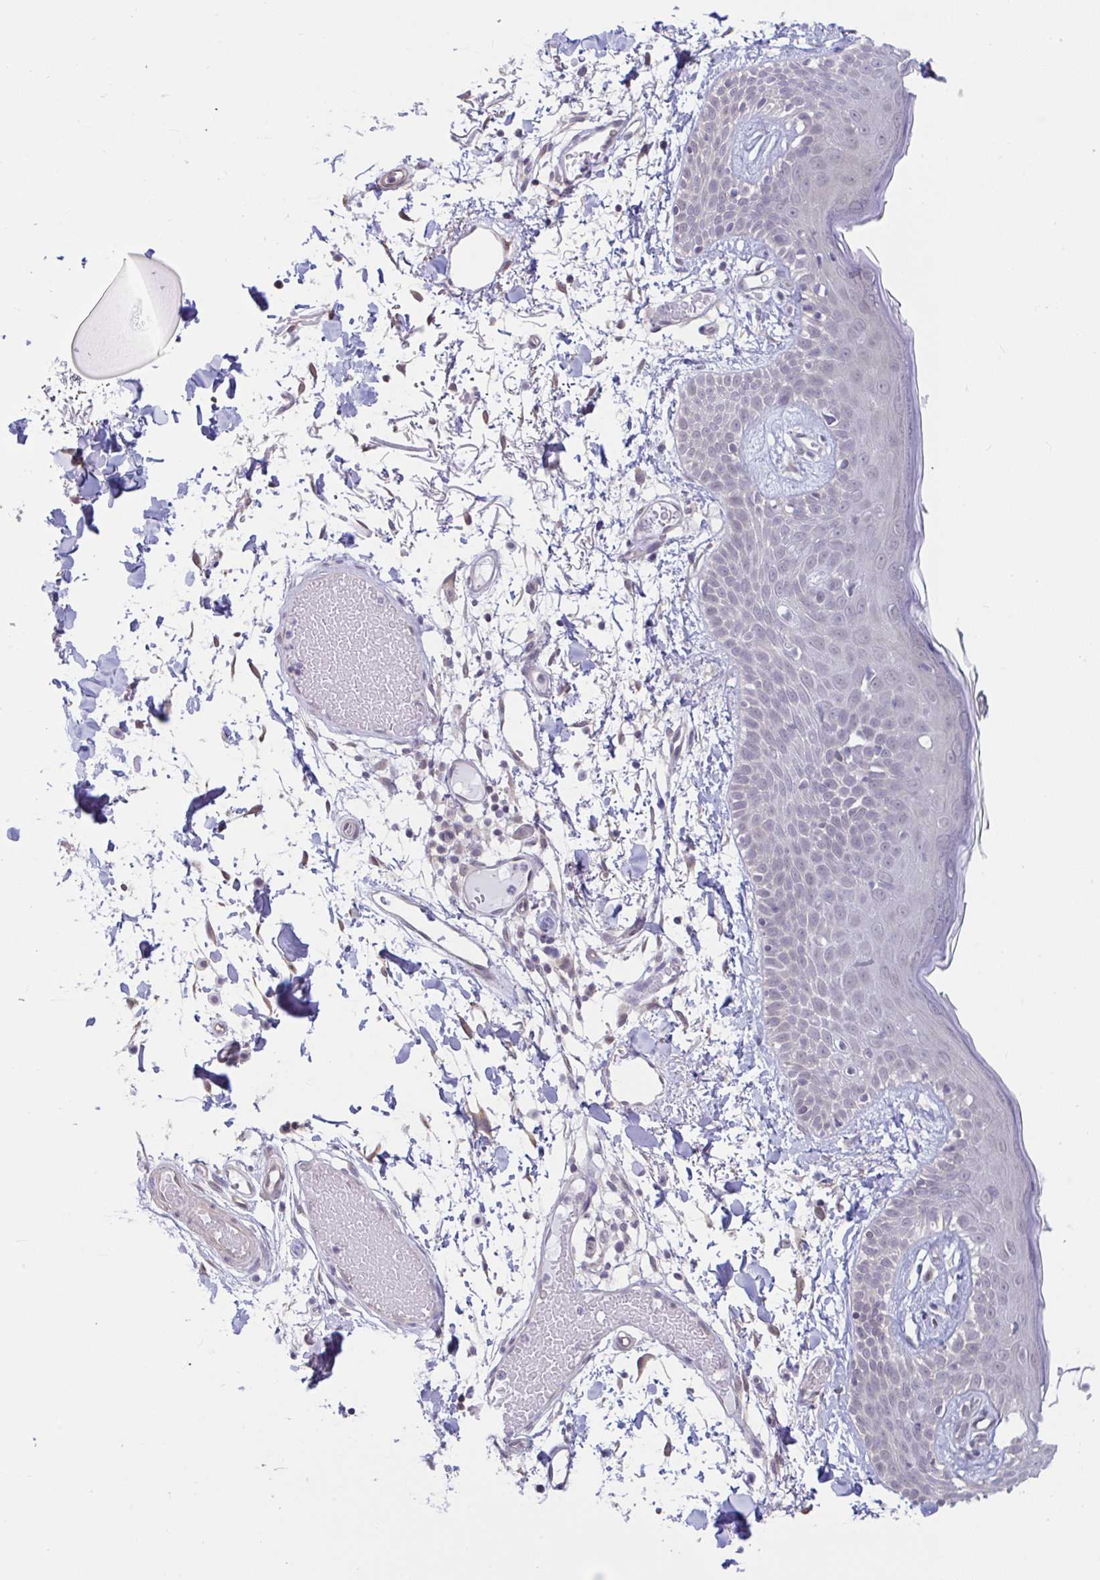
{"staining": {"intensity": "weak", "quantity": "25%-75%", "location": "cytoplasmic/membranous"}, "tissue": "skin", "cell_type": "Fibroblasts", "image_type": "normal", "snomed": [{"axis": "morphology", "description": "Normal tissue, NOS"}, {"axis": "topography", "description": "Skin"}], "caption": "Immunohistochemical staining of normal skin reveals 25%-75% levels of weak cytoplasmic/membranous protein expression in about 25%-75% of fibroblasts.", "gene": "HYPK", "patient": {"sex": "male", "age": 79}}